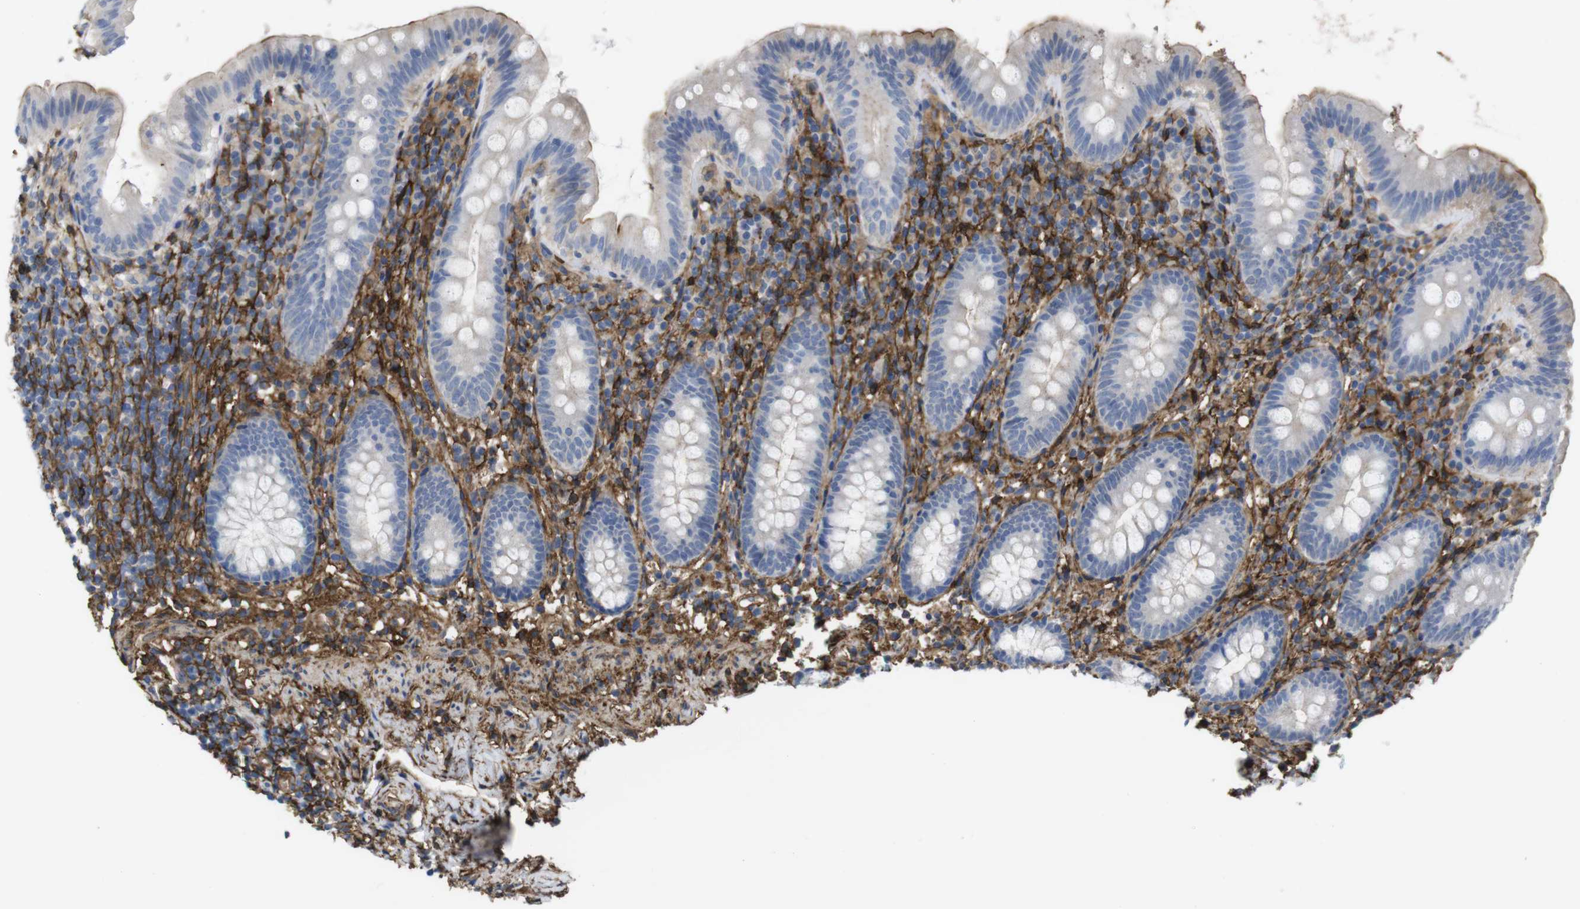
{"staining": {"intensity": "moderate", "quantity": "<25%", "location": "cytoplasmic/membranous"}, "tissue": "appendix", "cell_type": "Glandular cells", "image_type": "normal", "snomed": [{"axis": "morphology", "description": "Normal tissue, NOS"}, {"axis": "topography", "description": "Appendix"}], "caption": "A brown stain highlights moderate cytoplasmic/membranous positivity of a protein in glandular cells of unremarkable human appendix.", "gene": "CYBRD1", "patient": {"sex": "male", "age": 52}}